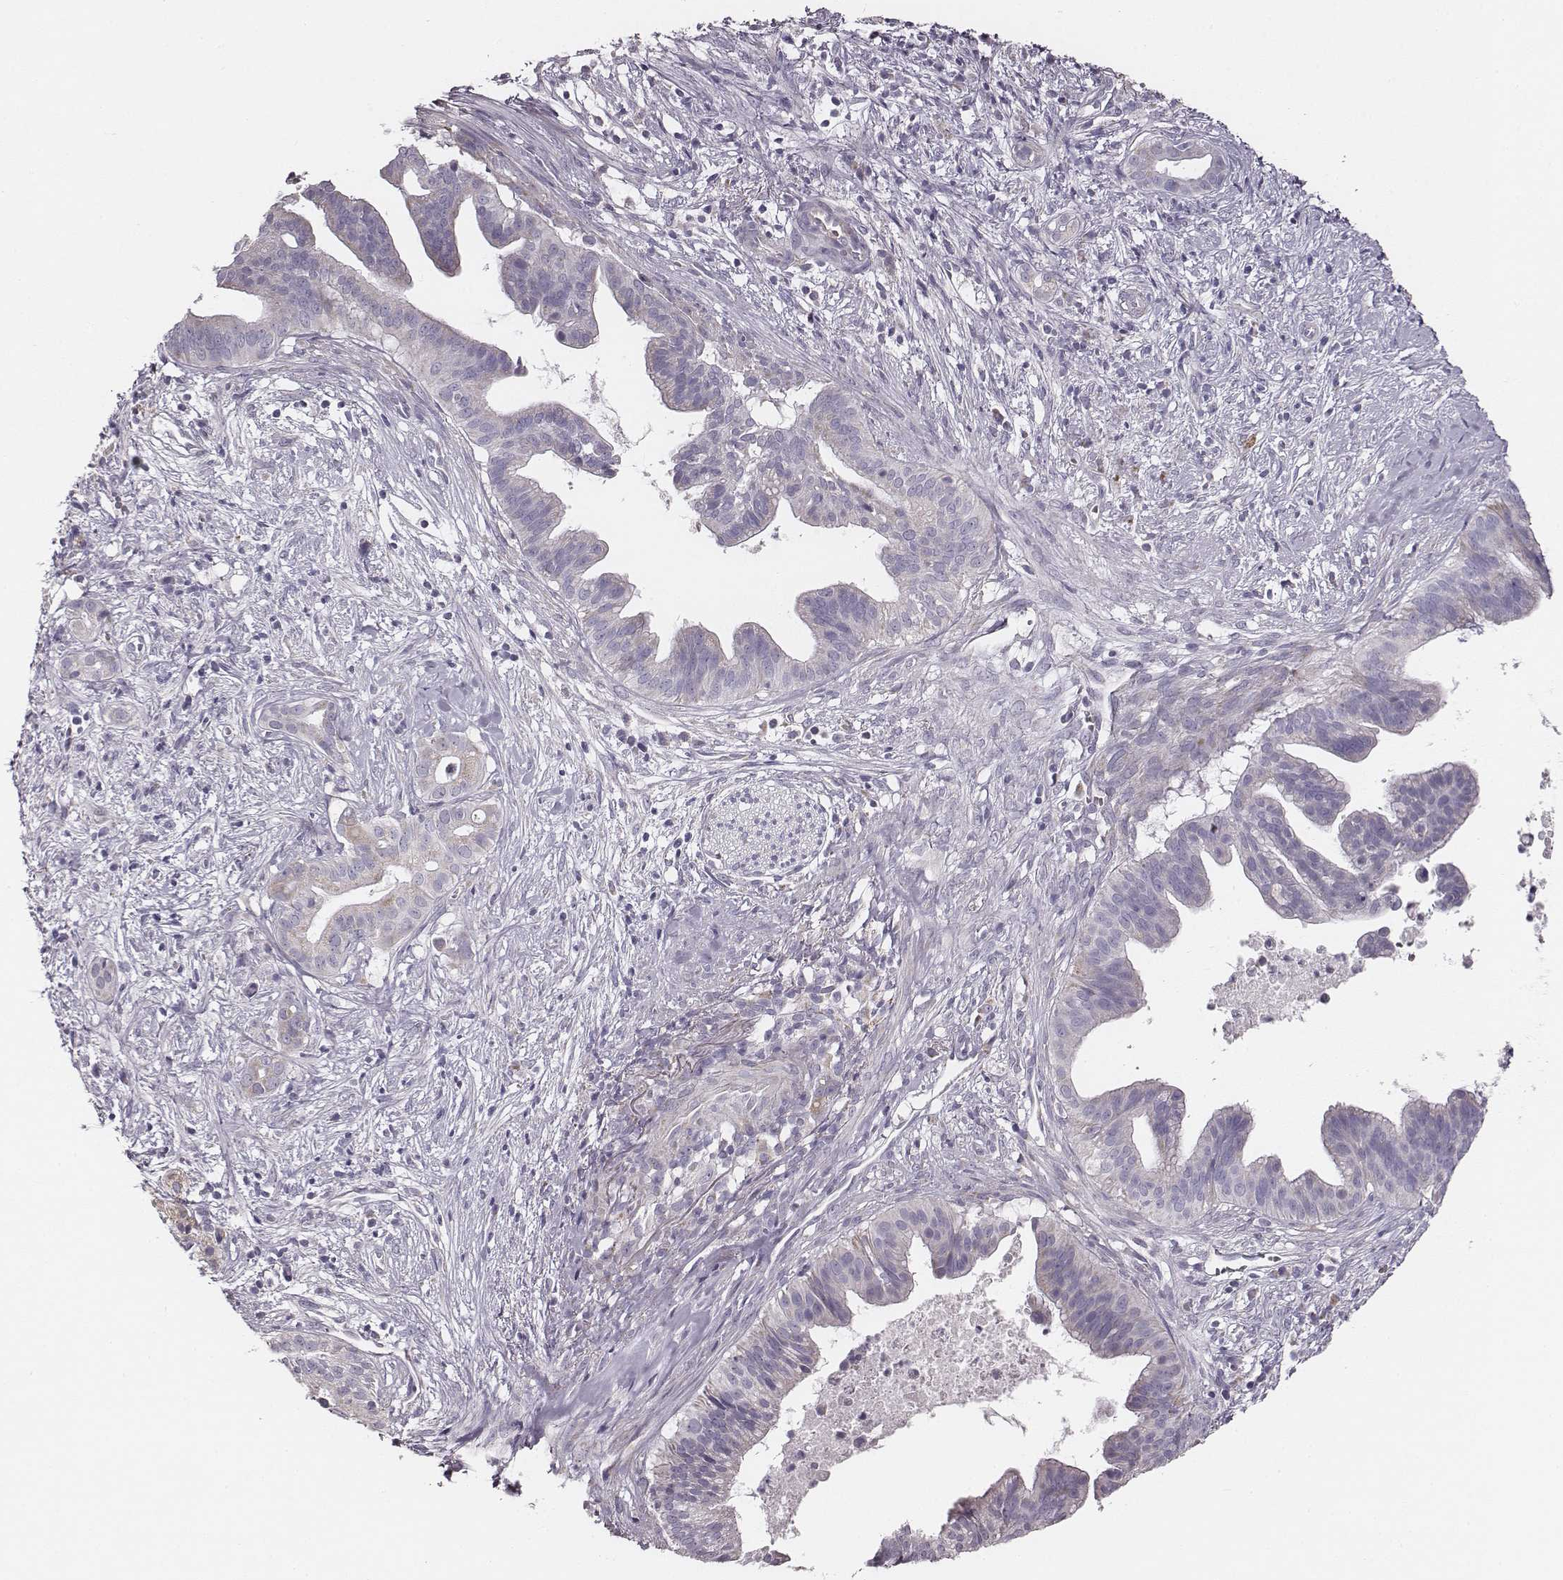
{"staining": {"intensity": "negative", "quantity": "none", "location": "none"}, "tissue": "pancreatic cancer", "cell_type": "Tumor cells", "image_type": "cancer", "snomed": [{"axis": "morphology", "description": "Adenocarcinoma, NOS"}, {"axis": "topography", "description": "Pancreas"}], "caption": "Immunohistochemistry micrograph of neoplastic tissue: human pancreatic cancer stained with DAB (3,3'-diaminobenzidine) demonstrates no significant protein staining in tumor cells.", "gene": "UBL4B", "patient": {"sex": "male", "age": 61}}